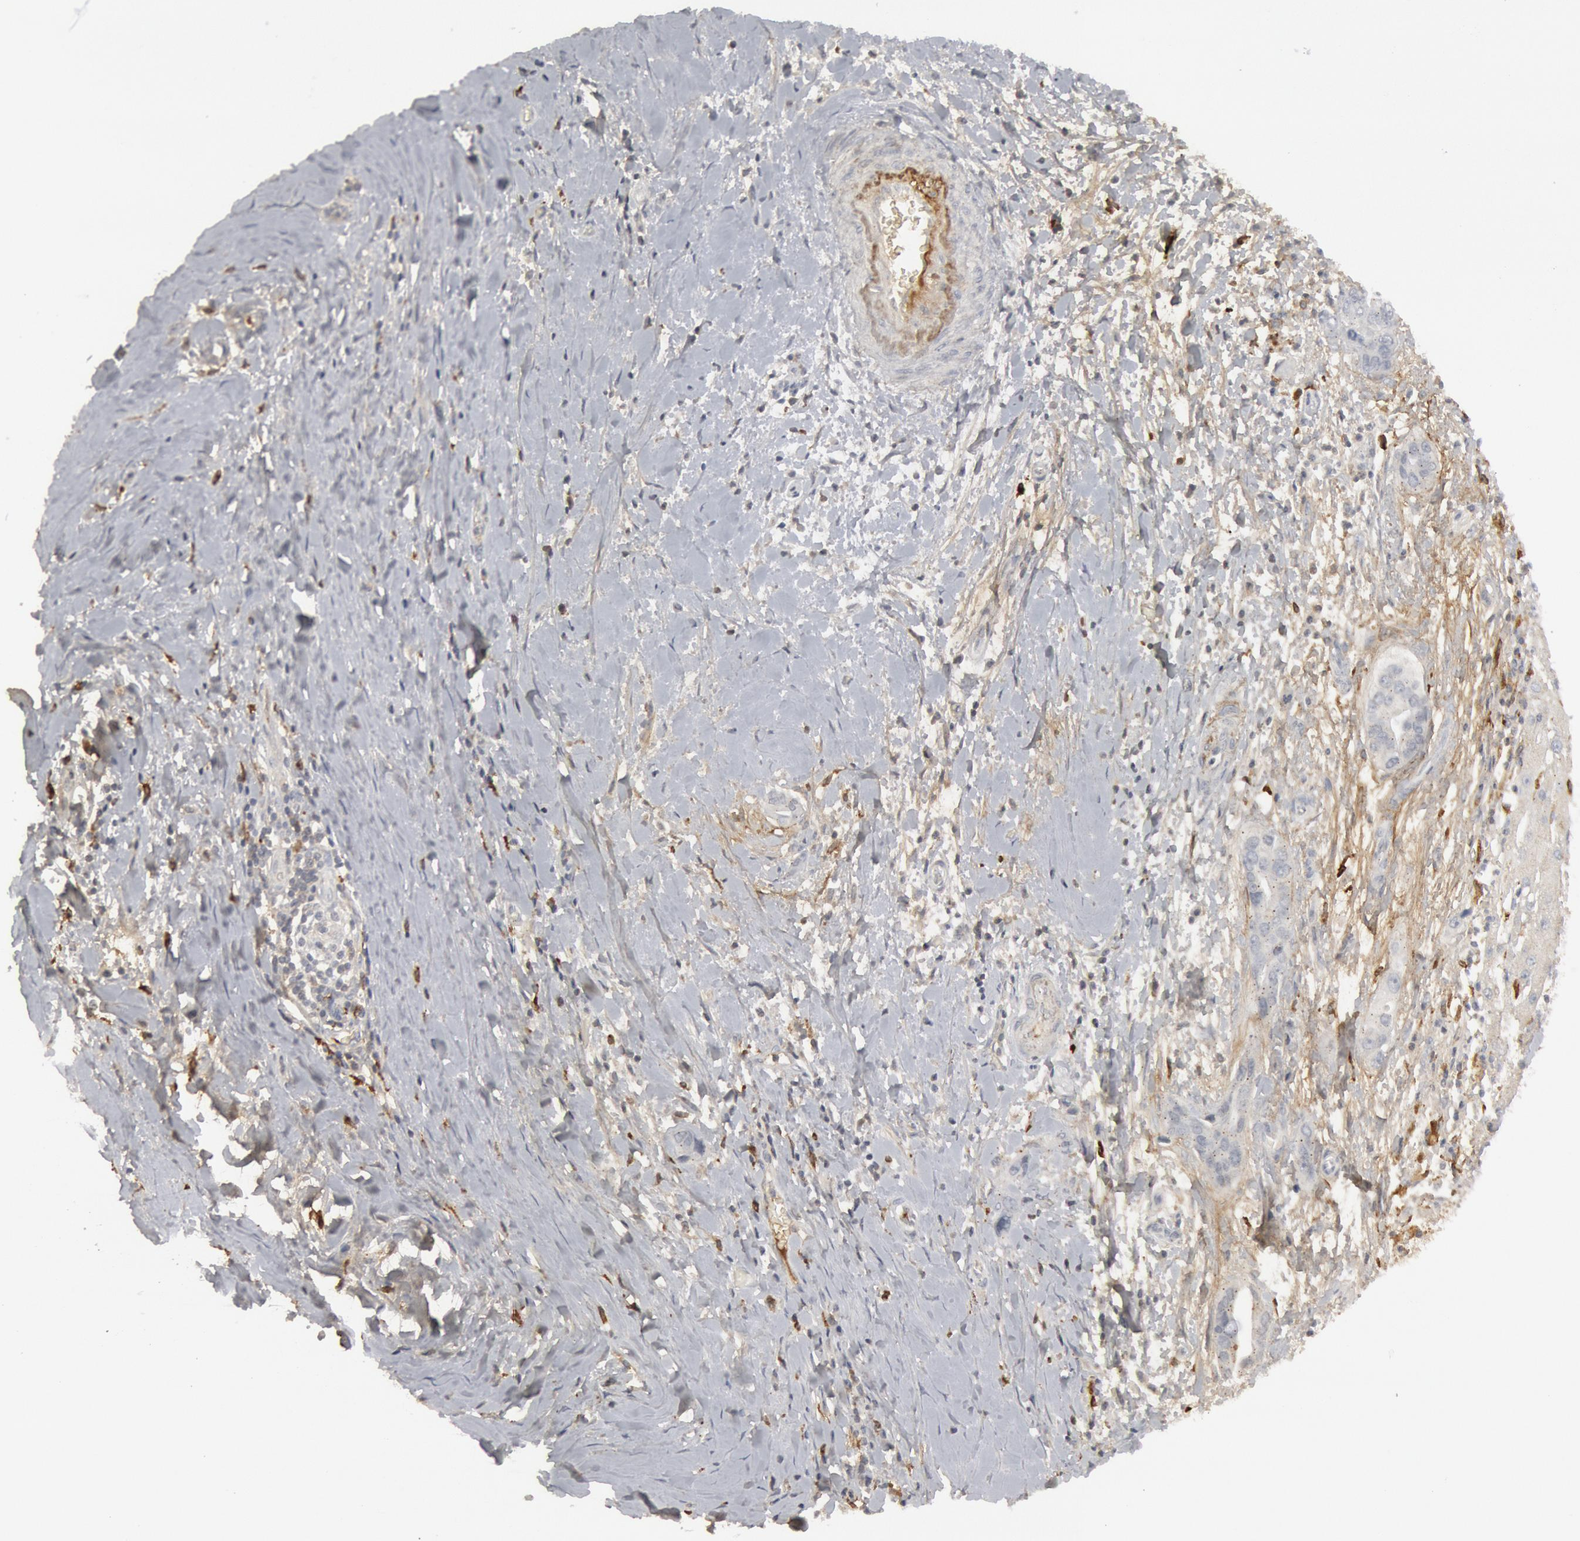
{"staining": {"intensity": "negative", "quantity": "none", "location": "none"}, "tissue": "liver cancer", "cell_type": "Tumor cells", "image_type": "cancer", "snomed": [{"axis": "morphology", "description": "Cholangiocarcinoma"}, {"axis": "topography", "description": "Liver"}], "caption": "This is a image of immunohistochemistry (IHC) staining of liver cancer, which shows no positivity in tumor cells.", "gene": "C1QC", "patient": {"sex": "female", "age": 65}}